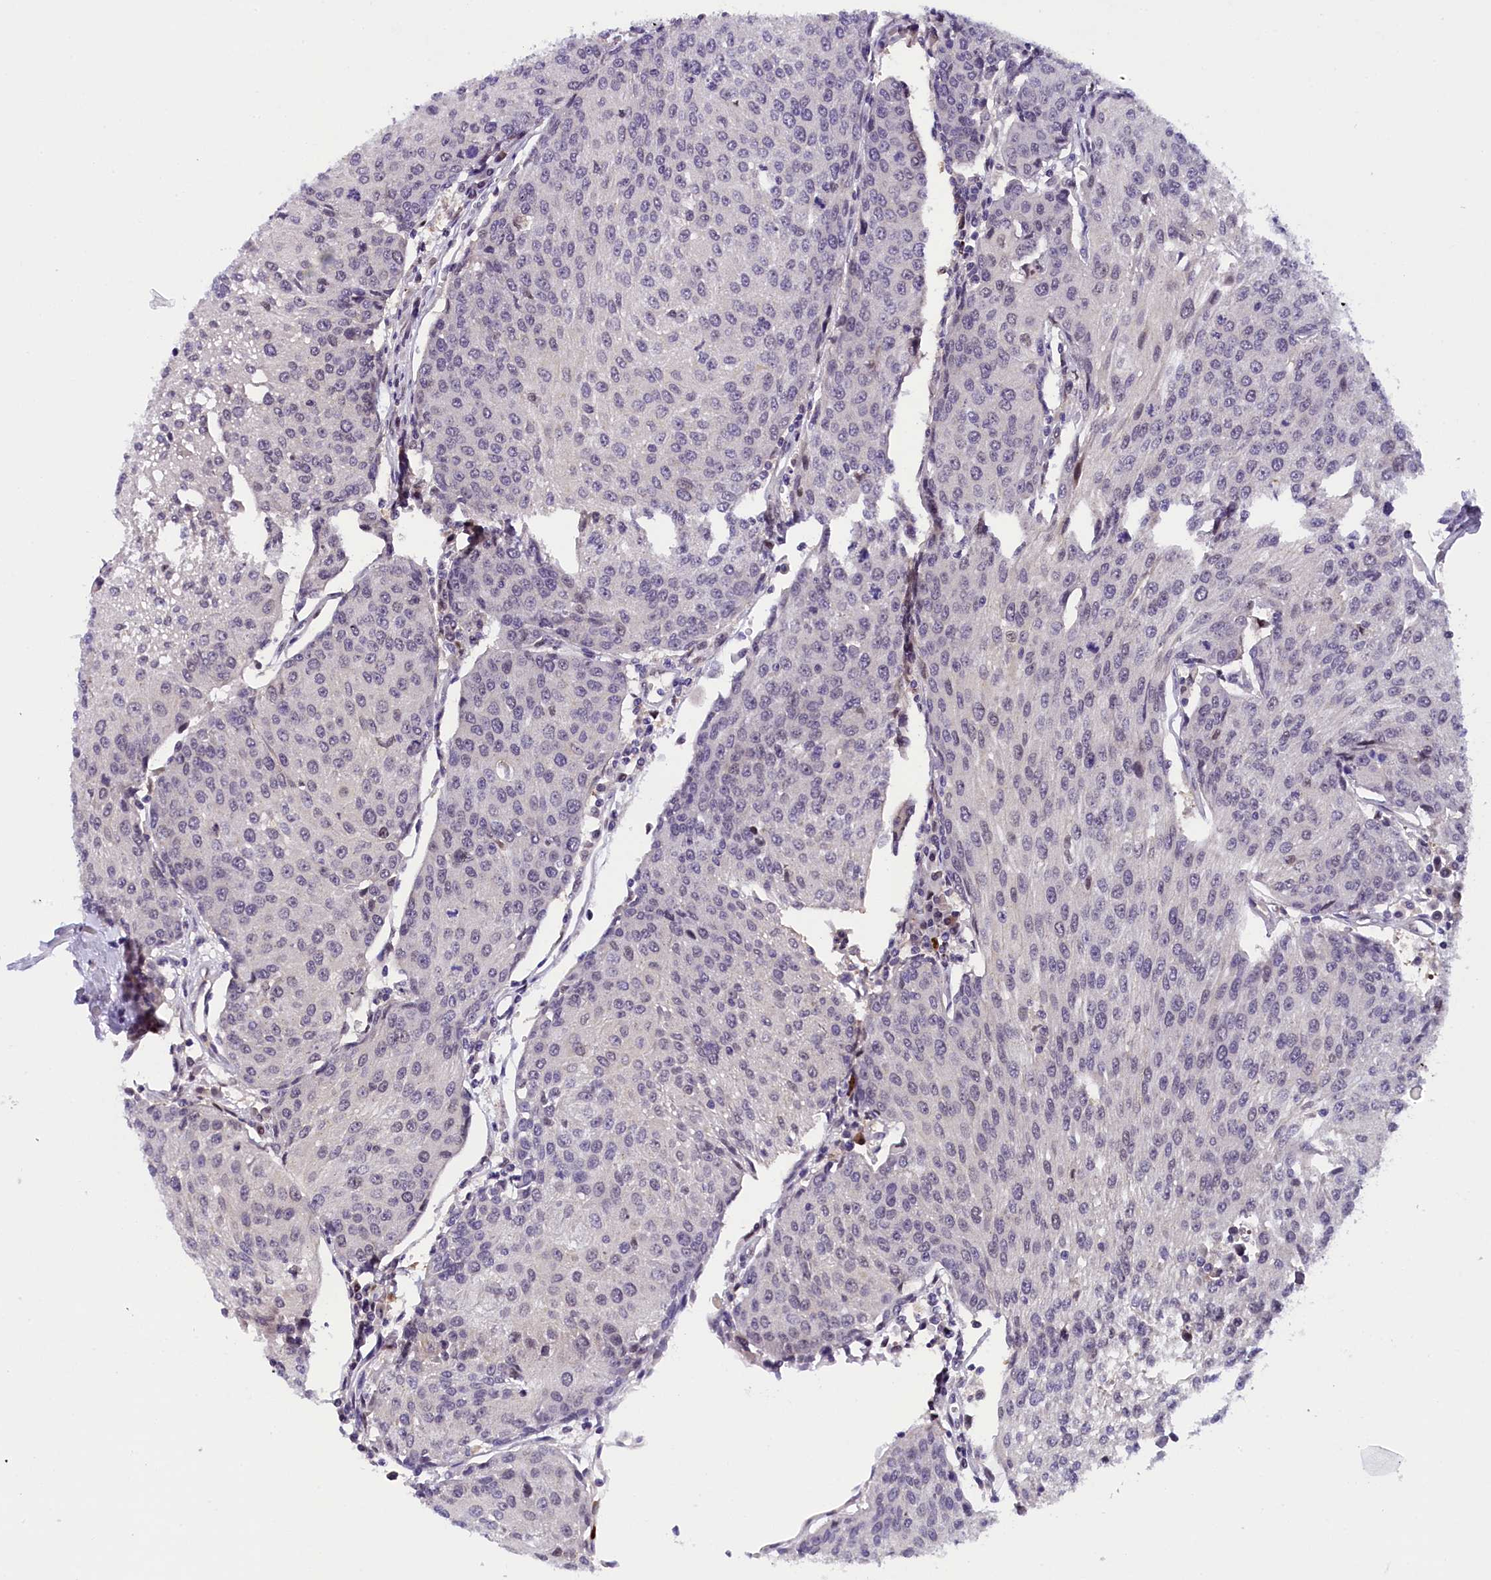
{"staining": {"intensity": "negative", "quantity": "none", "location": "none"}, "tissue": "urothelial cancer", "cell_type": "Tumor cells", "image_type": "cancer", "snomed": [{"axis": "morphology", "description": "Urothelial carcinoma, High grade"}, {"axis": "topography", "description": "Urinary bladder"}], "caption": "Photomicrograph shows no protein positivity in tumor cells of high-grade urothelial carcinoma tissue. (DAB IHC visualized using brightfield microscopy, high magnification).", "gene": "IQCN", "patient": {"sex": "female", "age": 85}}